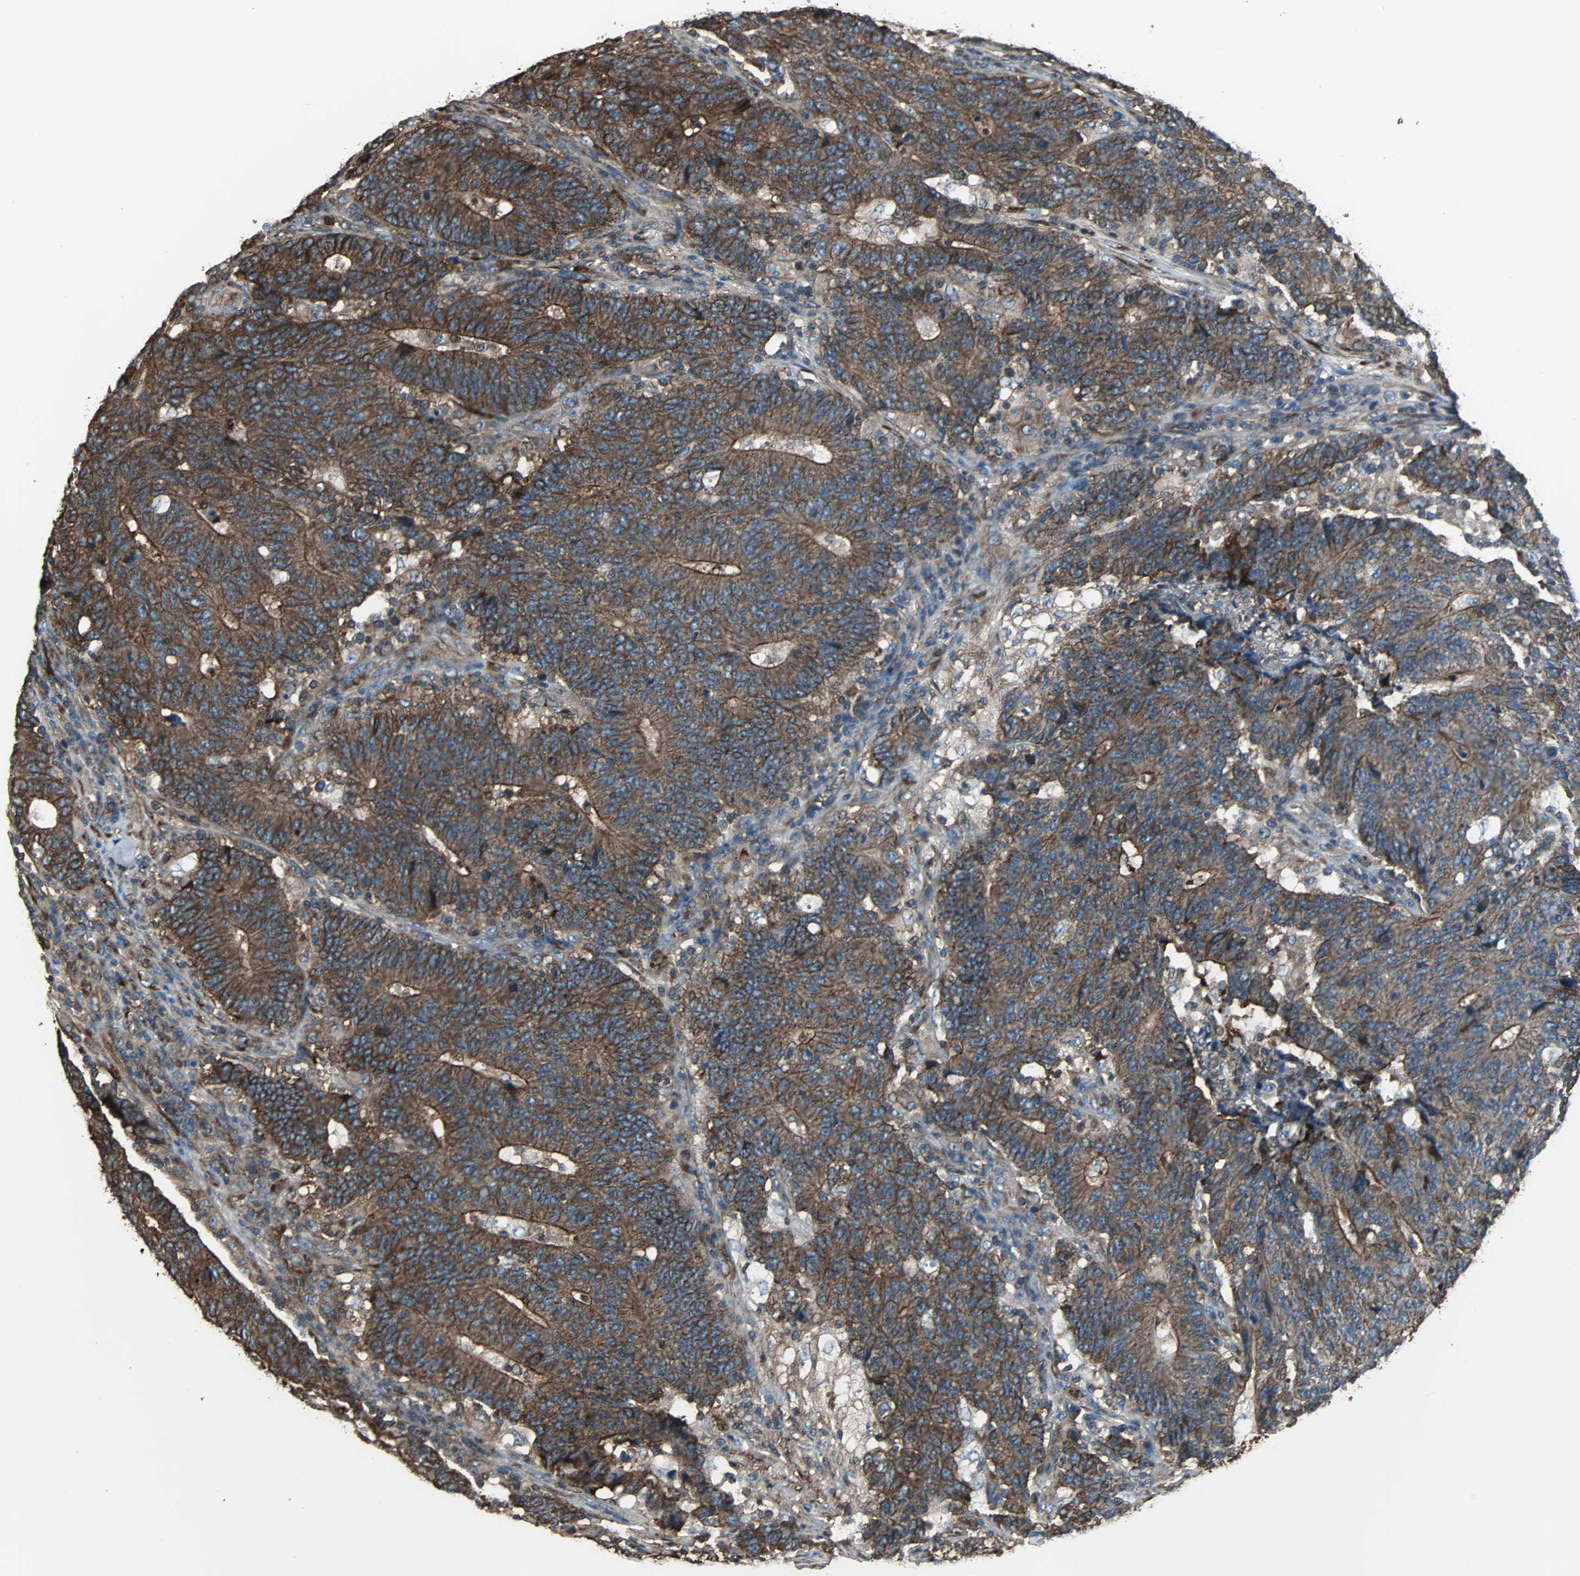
{"staining": {"intensity": "strong", "quantity": ">75%", "location": "cytoplasmic/membranous"}, "tissue": "colorectal cancer", "cell_type": "Tumor cells", "image_type": "cancer", "snomed": [{"axis": "morphology", "description": "Normal tissue, NOS"}, {"axis": "morphology", "description": "Adenocarcinoma, NOS"}, {"axis": "topography", "description": "Colon"}], "caption": "Colorectal cancer stained for a protein shows strong cytoplasmic/membranous positivity in tumor cells. (DAB IHC, brown staining for protein, blue staining for nuclei).", "gene": "ACTN1", "patient": {"sex": "female", "age": 75}}